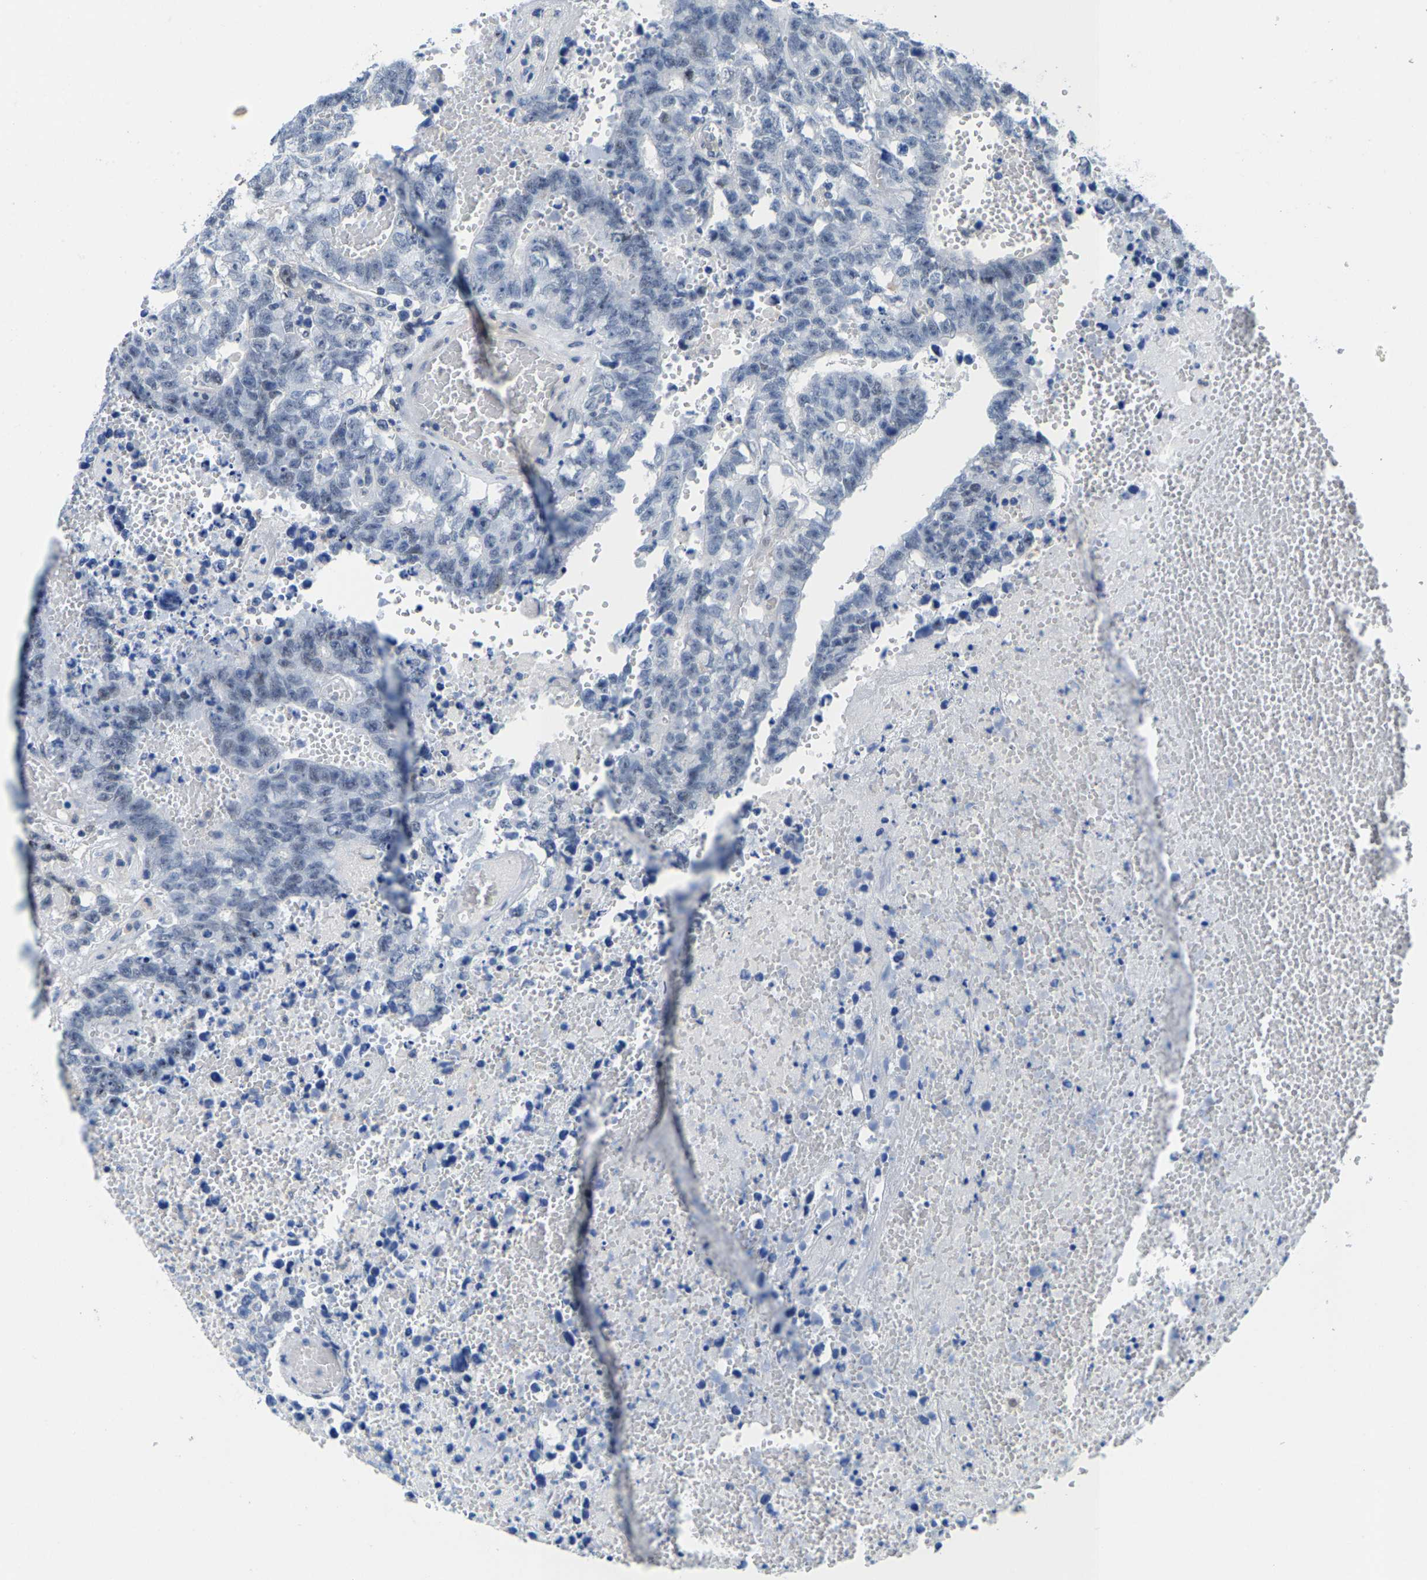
{"staining": {"intensity": "negative", "quantity": "none", "location": "none"}, "tissue": "testis cancer", "cell_type": "Tumor cells", "image_type": "cancer", "snomed": [{"axis": "morphology", "description": "Carcinoma, Embryonal, NOS"}, {"axis": "topography", "description": "Testis"}], "caption": "Testis cancer (embryonal carcinoma) was stained to show a protein in brown. There is no significant positivity in tumor cells.", "gene": "SSH3", "patient": {"sex": "male", "age": 25}}